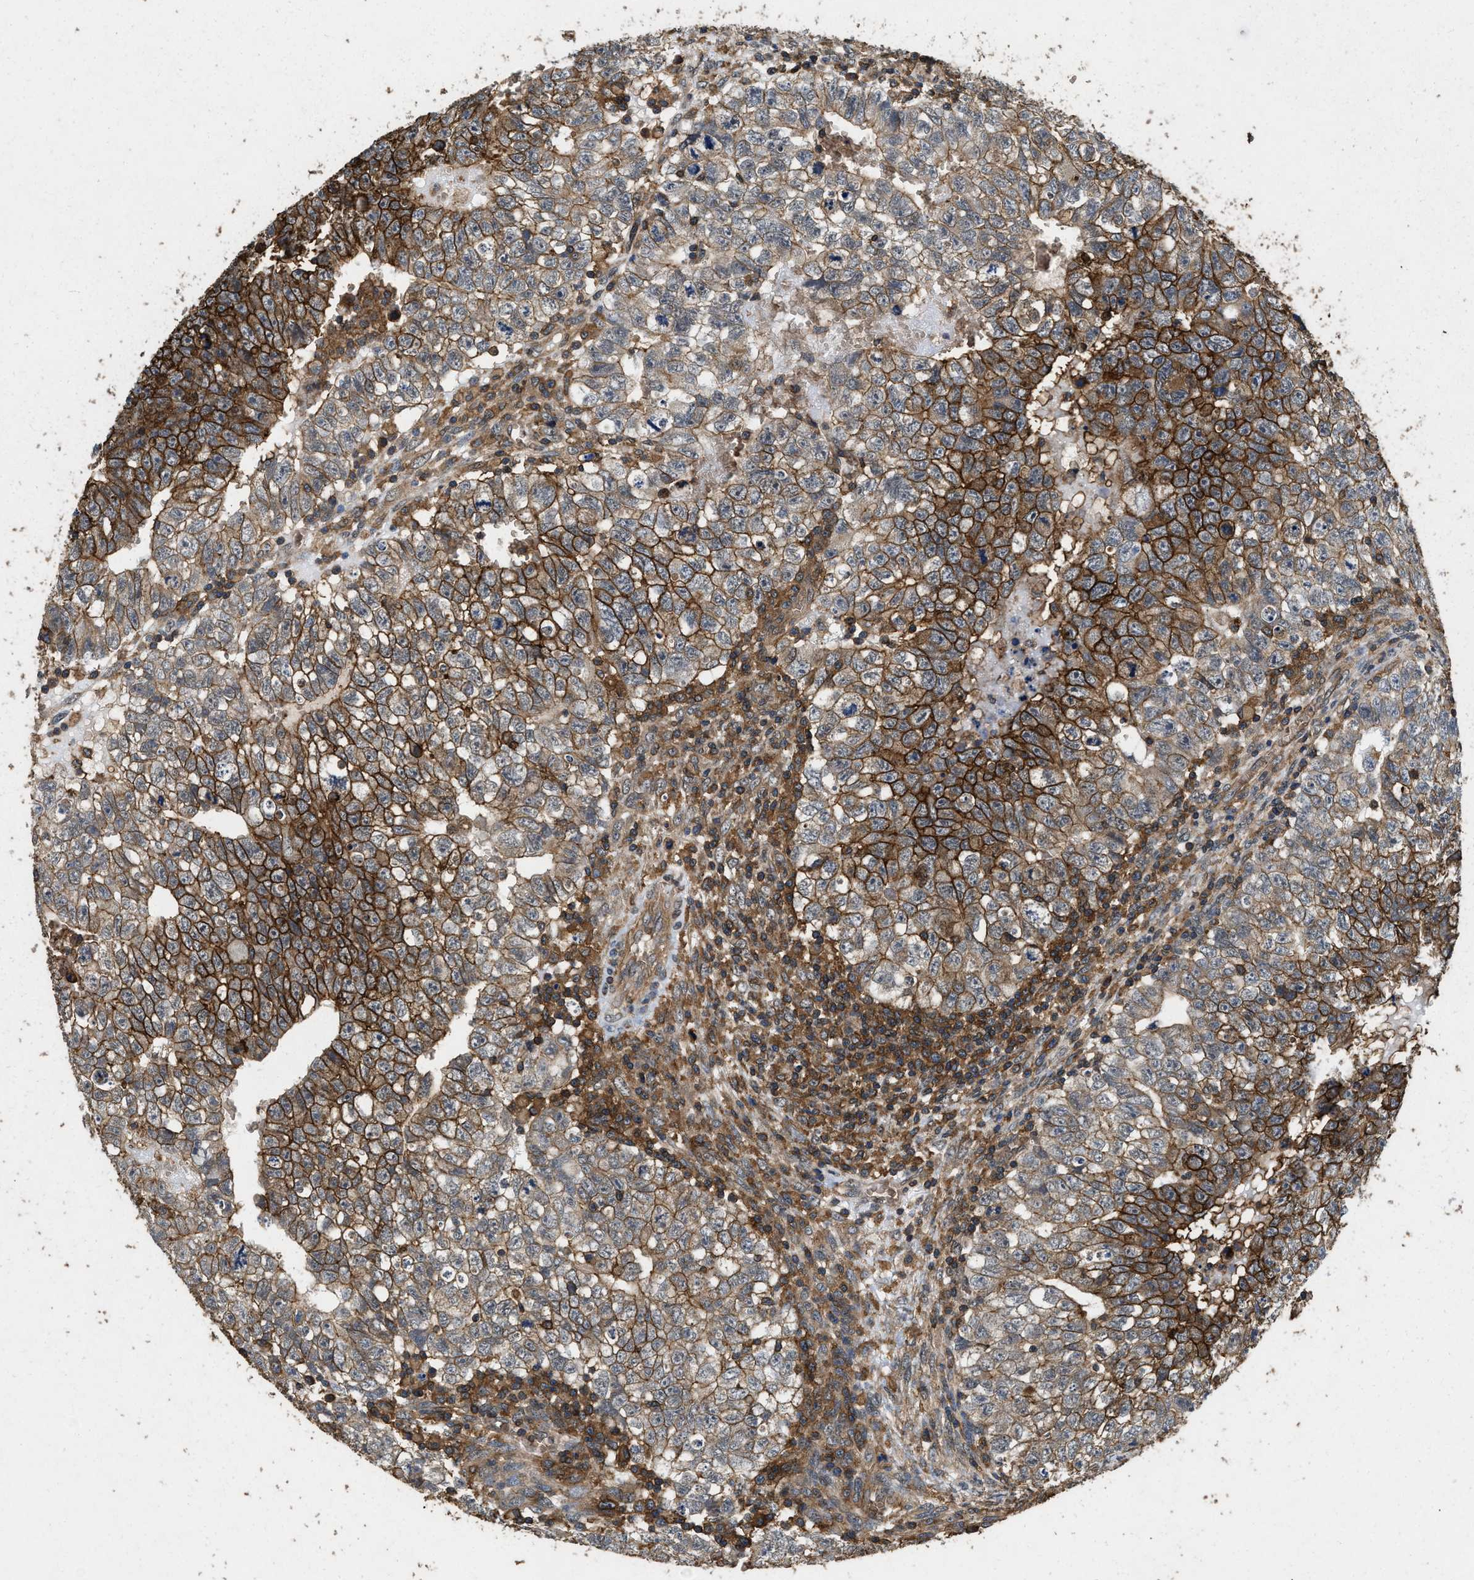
{"staining": {"intensity": "moderate", "quantity": ">75%", "location": "cytoplasmic/membranous"}, "tissue": "testis cancer", "cell_type": "Tumor cells", "image_type": "cancer", "snomed": [{"axis": "morphology", "description": "Seminoma, NOS"}, {"axis": "morphology", "description": "Carcinoma, Embryonal, NOS"}, {"axis": "topography", "description": "Testis"}], "caption": "Immunohistochemistry of human testis seminoma exhibits medium levels of moderate cytoplasmic/membranous positivity in about >75% of tumor cells.", "gene": "LINGO2", "patient": {"sex": "male", "age": 38}}